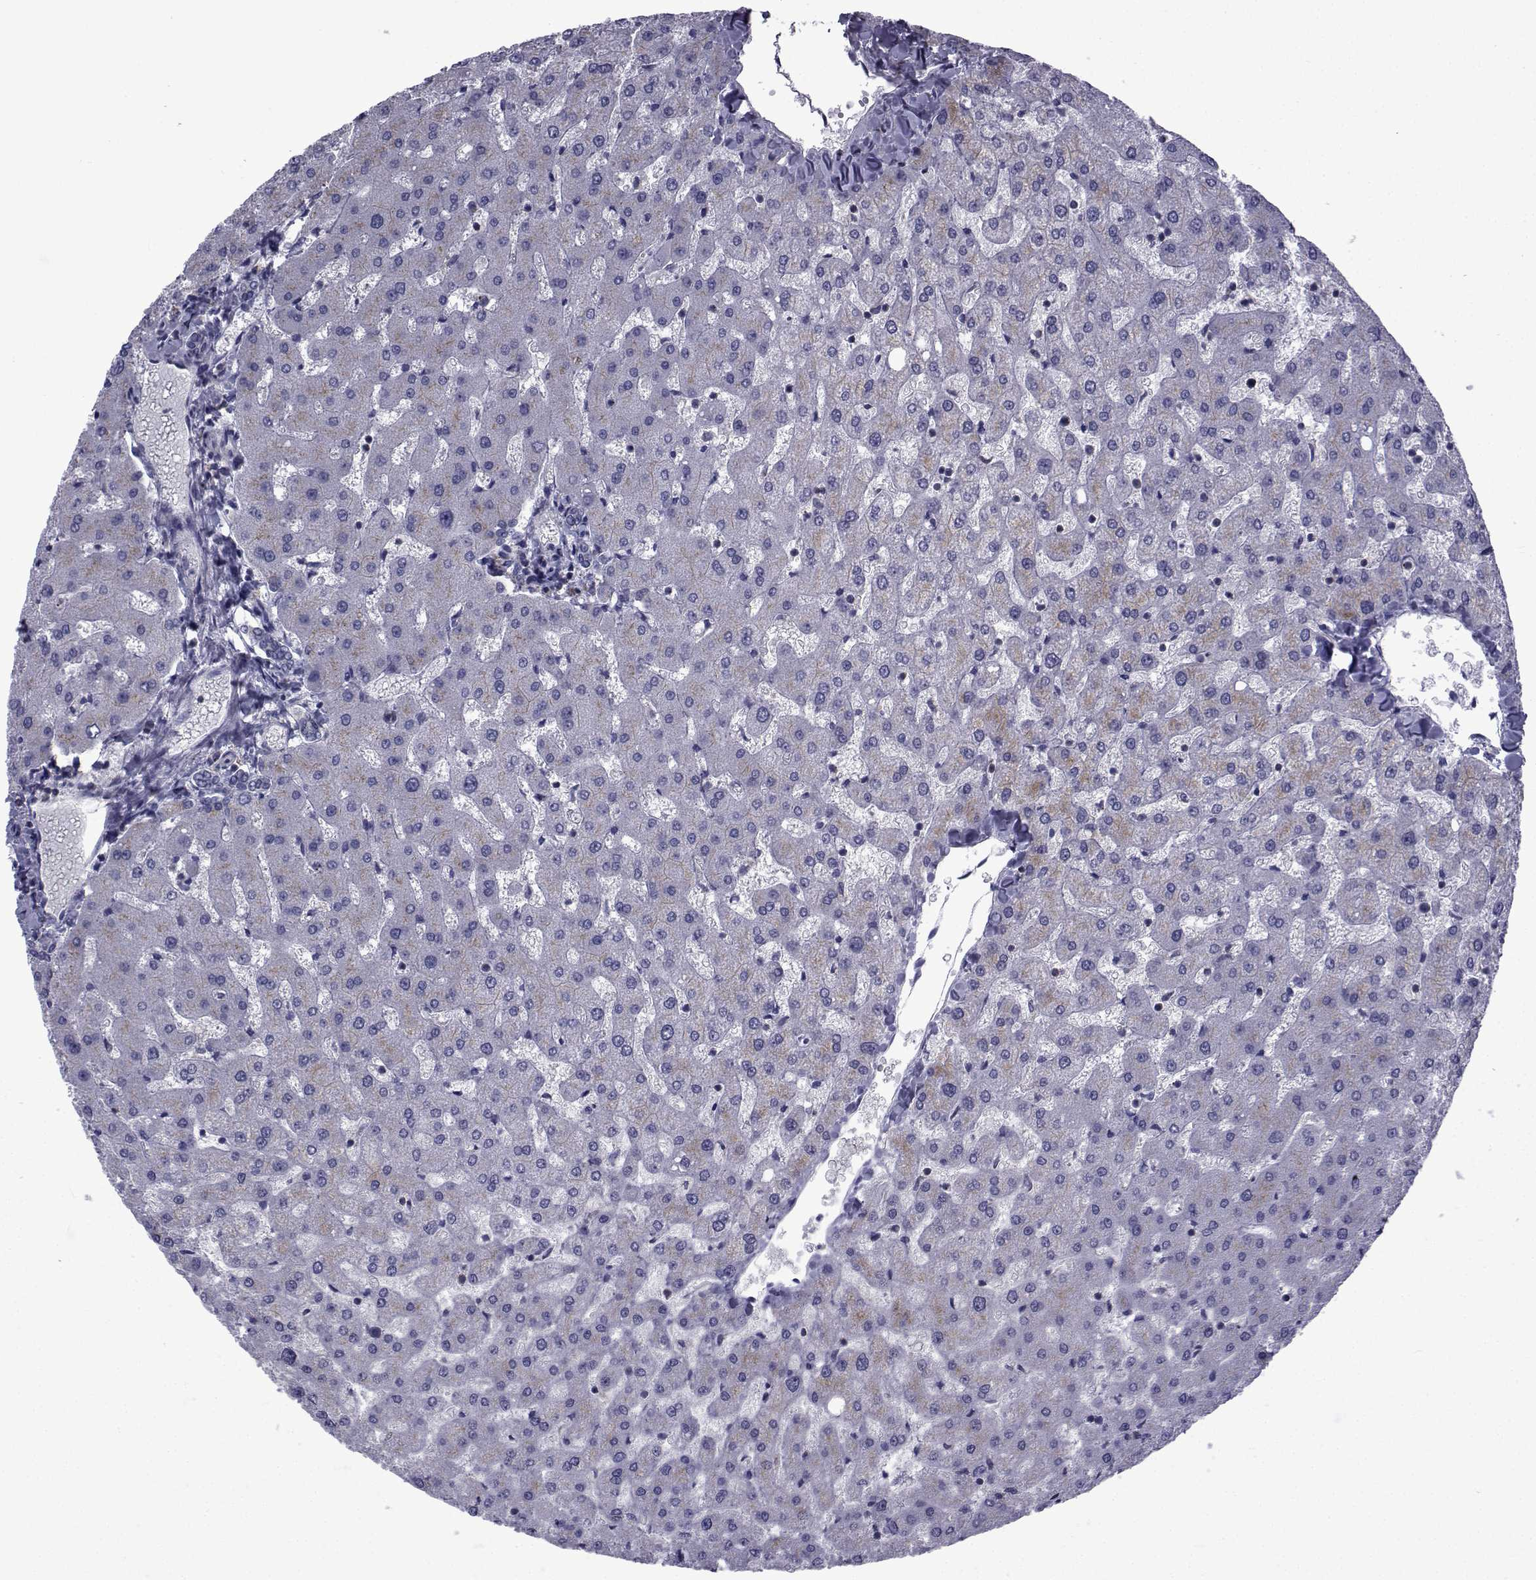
{"staining": {"intensity": "negative", "quantity": "none", "location": "none"}, "tissue": "liver", "cell_type": "Cholangiocytes", "image_type": "normal", "snomed": [{"axis": "morphology", "description": "Normal tissue, NOS"}, {"axis": "topography", "description": "Liver"}], "caption": "This is a photomicrograph of immunohistochemistry (IHC) staining of benign liver, which shows no staining in cholangiocytes. (DAB (3,3'-diaminobenzidine) immunohistochemistry with hematoxylin counter stain).", "gene": "PDE6G", "patient": {"sex": "female", "age": 50}}